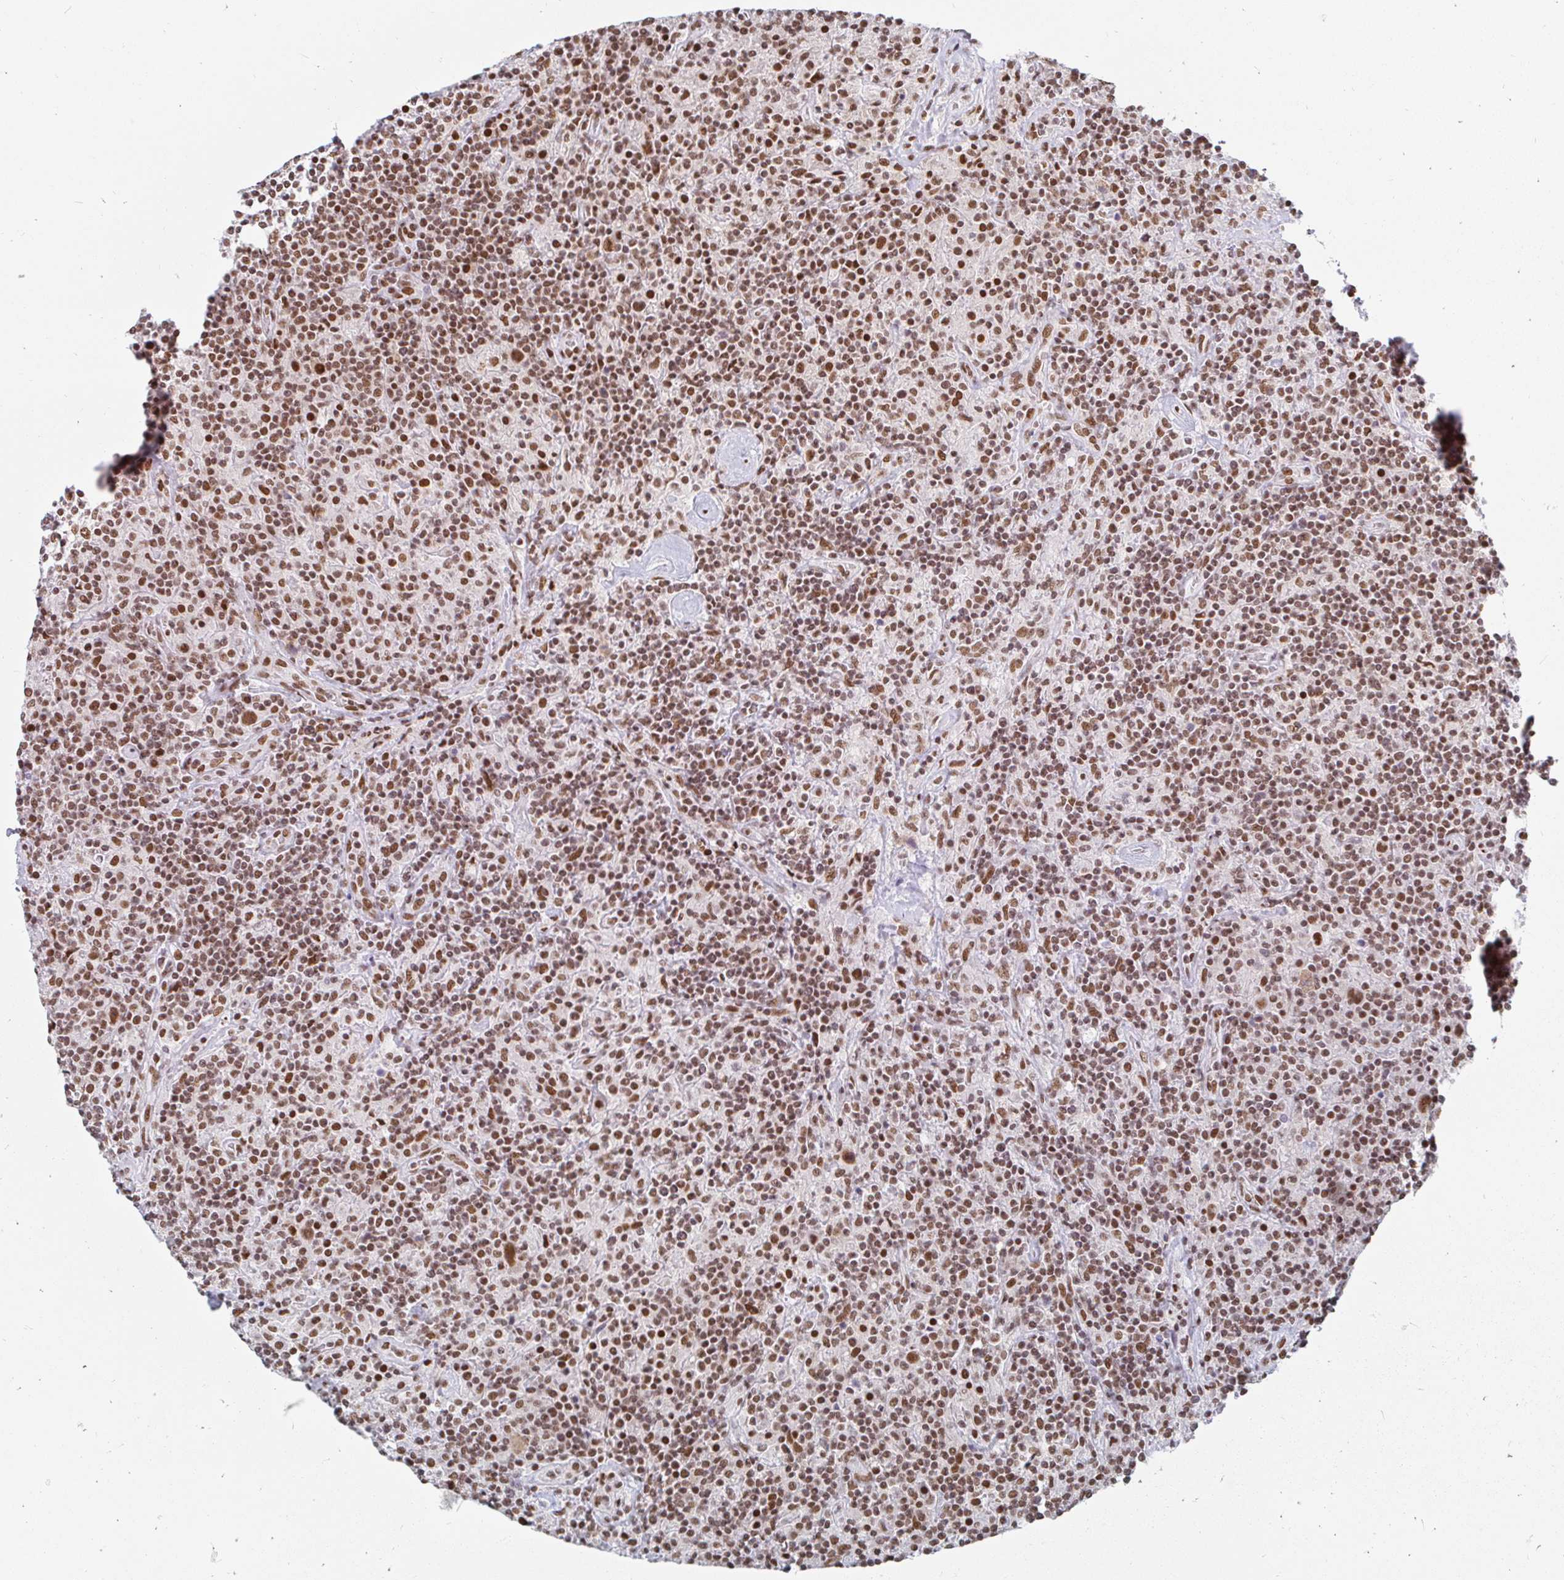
{"staining": {"intensity": "moderate", "quantity": ">75%", "location": "nuclear"}, "tissue": "lymphoma", "cell_type": "Tumor cells", "image_type": "cancer", "snomed": [{"axis": "morphology", "description": "Hodgkin's disease, NOS"}, {"axis": "topography", "description": "Lymph node"}], "caption": "Human lymphoma stained with a brown dye displays moderate nuclear positive positivity in about >75% of tumor cells.", "gene": "RBMX", "patient": {"sex": "male", "age": 70}}